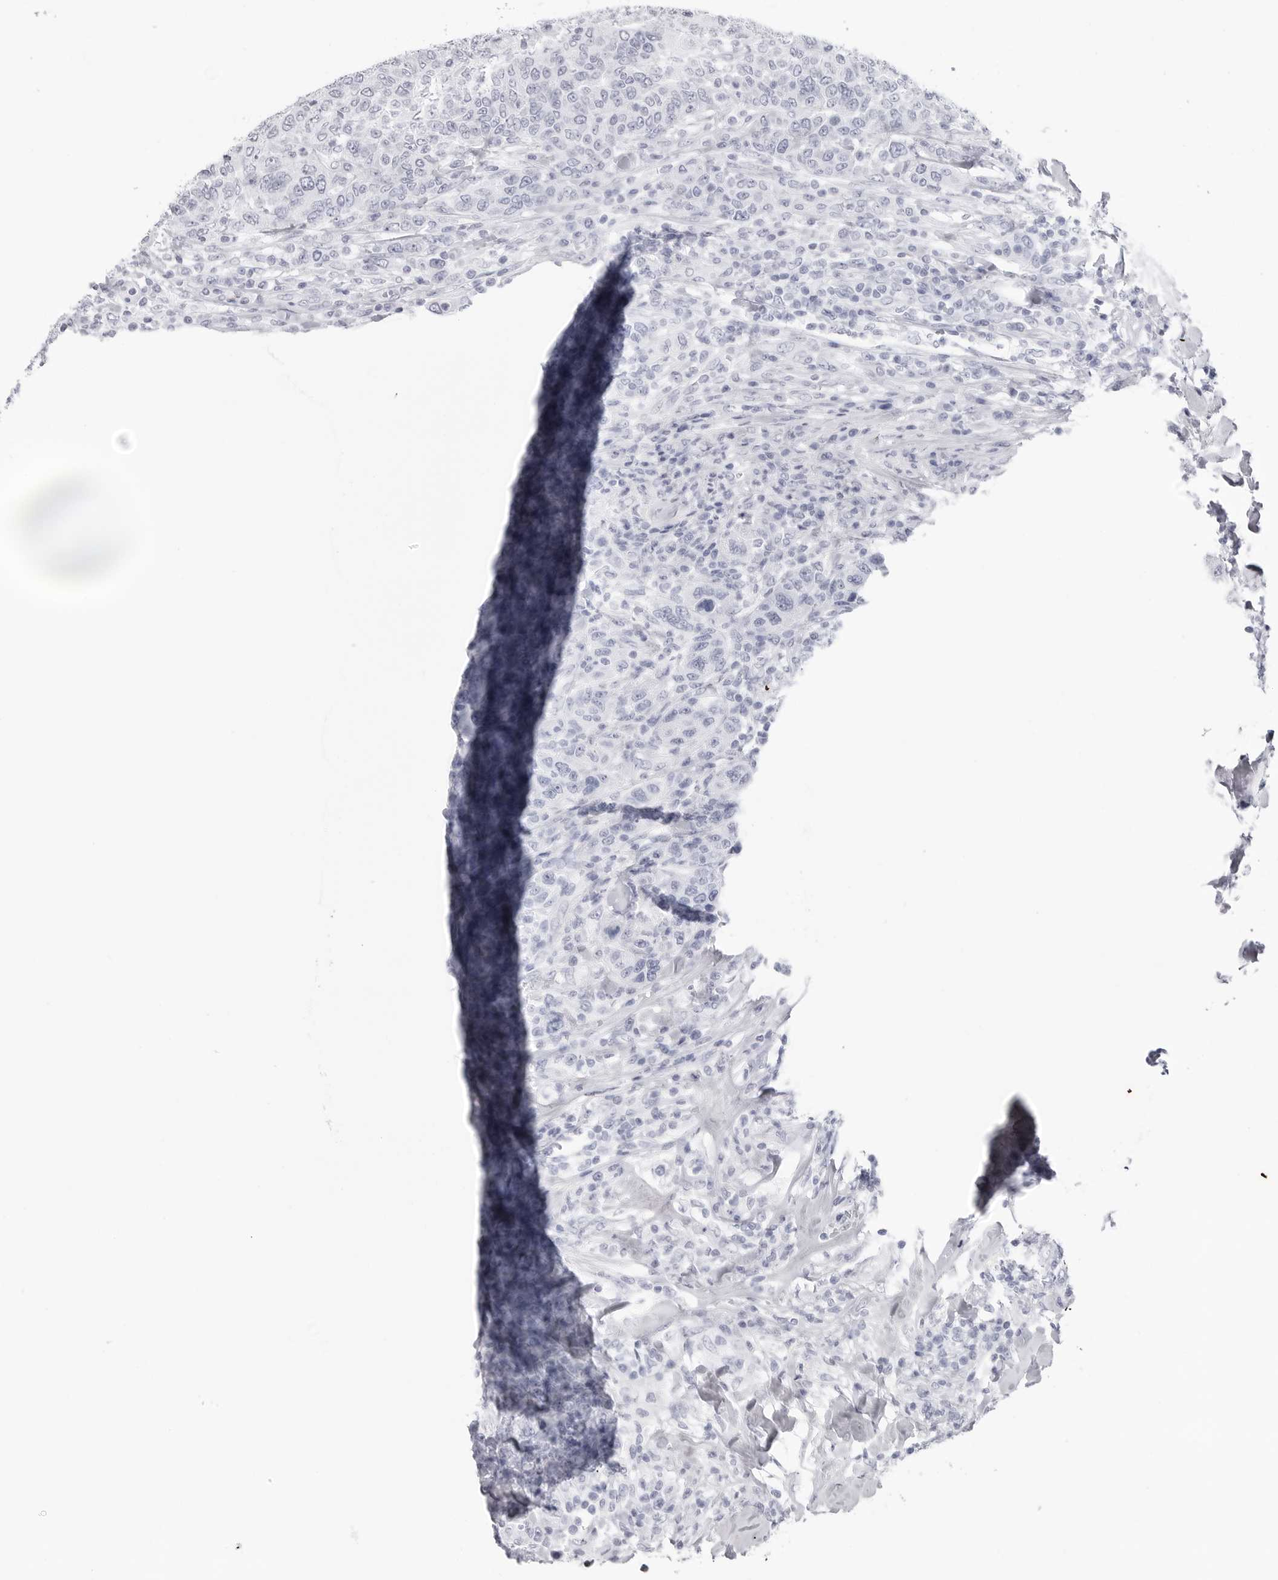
{"staining": {"intensity": "negative", "quantity": "none", "location": "none"}, "tissue": "breast cancer", "cell_type": "Tumor cells", "image_type": "cancer", "snomed": [{"axis": "morphology", "description": "Duct carcinoma"}, {"axis": "topography", "description": "Breast"}], "caption": "Invasive ductal carcinoma (breast) was stained to show a protein in brown. There is no significant positivity in tumor cells.", "gene": "CST2", "patient": {"sex": "female", "age": 37}}